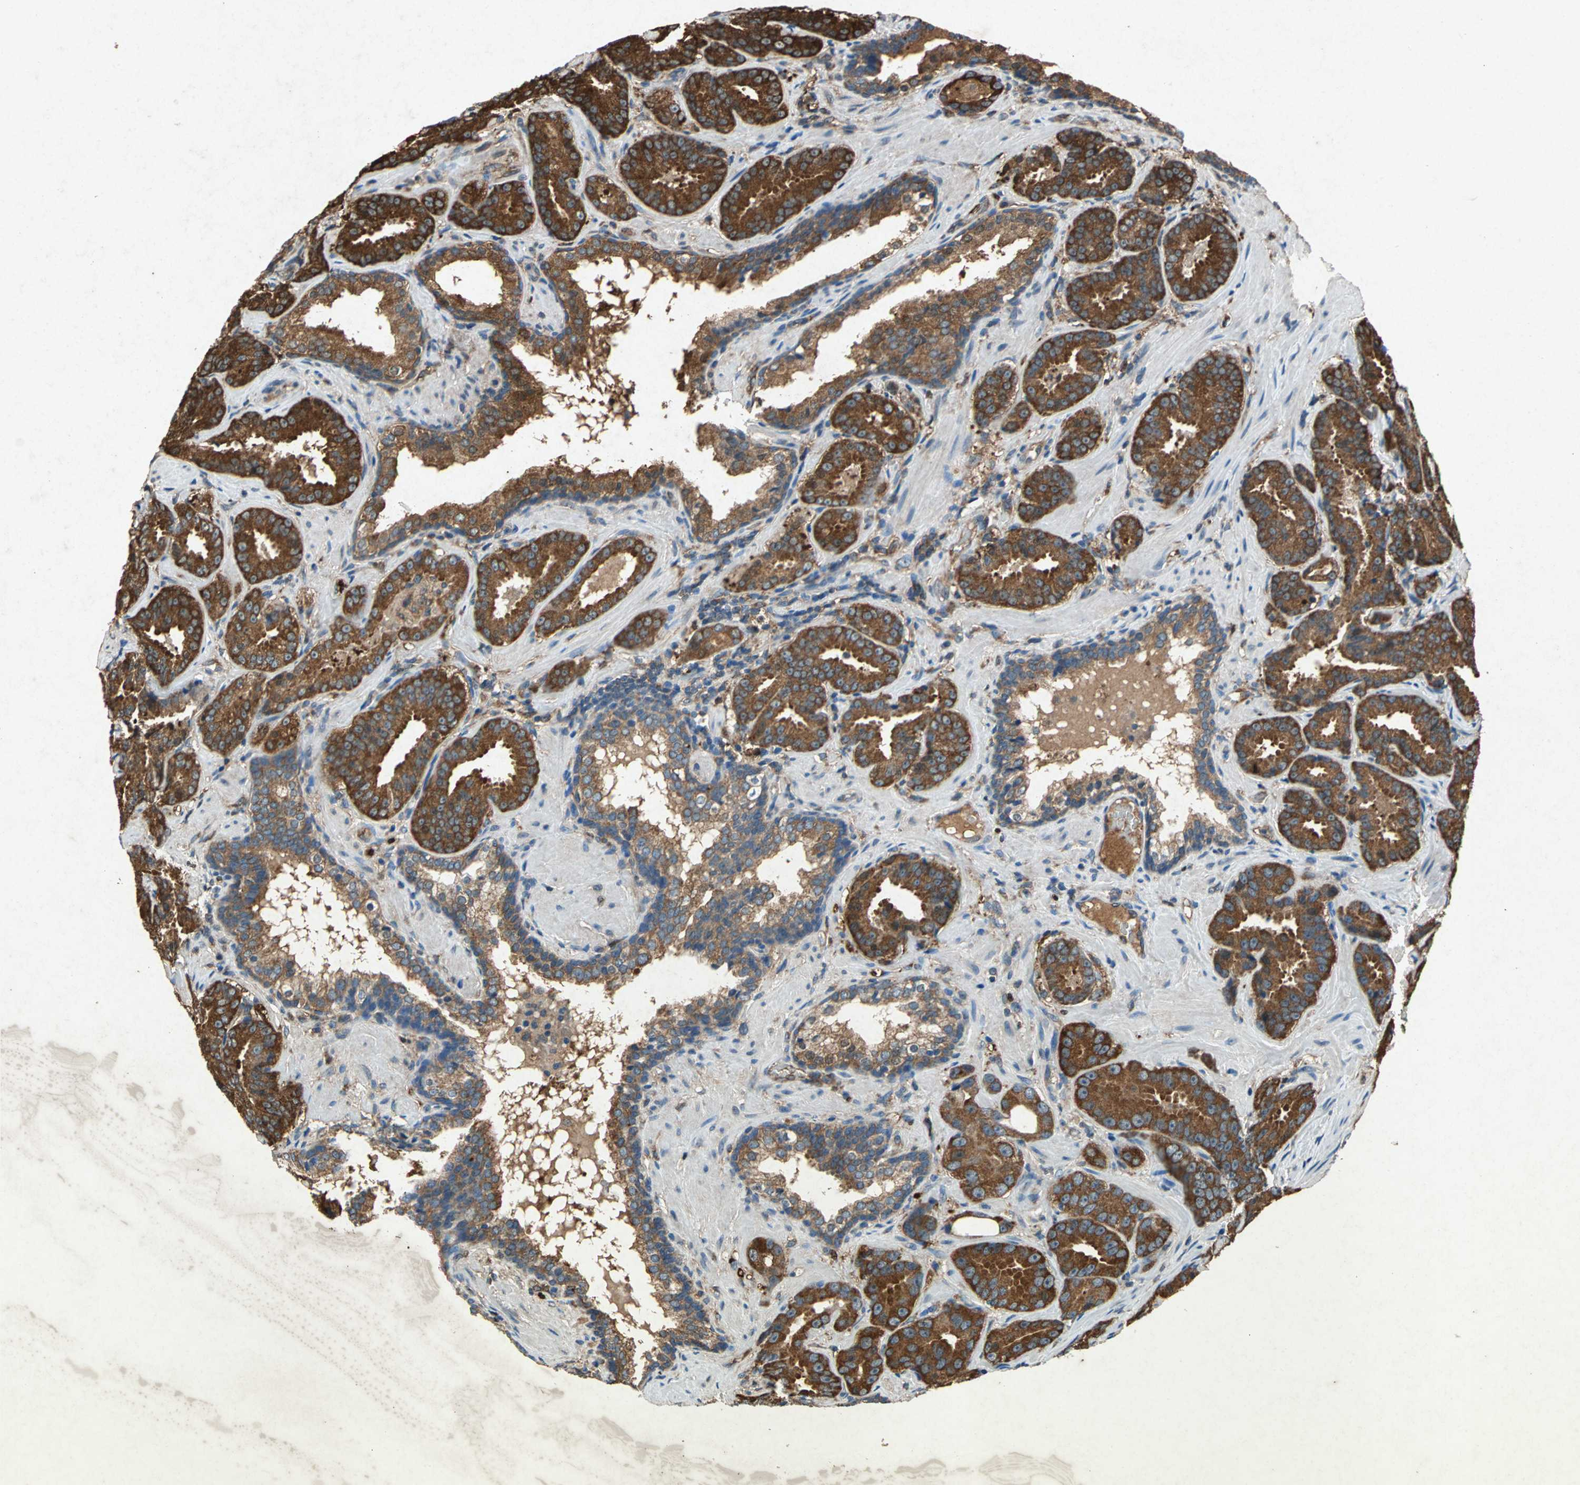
{"staining": {"intensity": "strong", "quantity": ">75%", "location": "cytoplasmic/membranous"}, "tissue": "prostate cancer", "cell_type": "Tumor cells", "image_type": "cancer", "snomed": [{"axis": "morphology", "description": "Adenocarcinoma, Low grade"}, {"axis": "topography", "description": "Prostate"}], "caption": "Prostate adenocarcinoma (low-grade) stained for a protein reveals strong cytoplasmic/membranous positivity in tumor cells. (brown staining indicates protein expression, while blue staining denotes nuclei).", "gene": "HSP90AB1", "patient": {"sex": "male", "age": 59}}